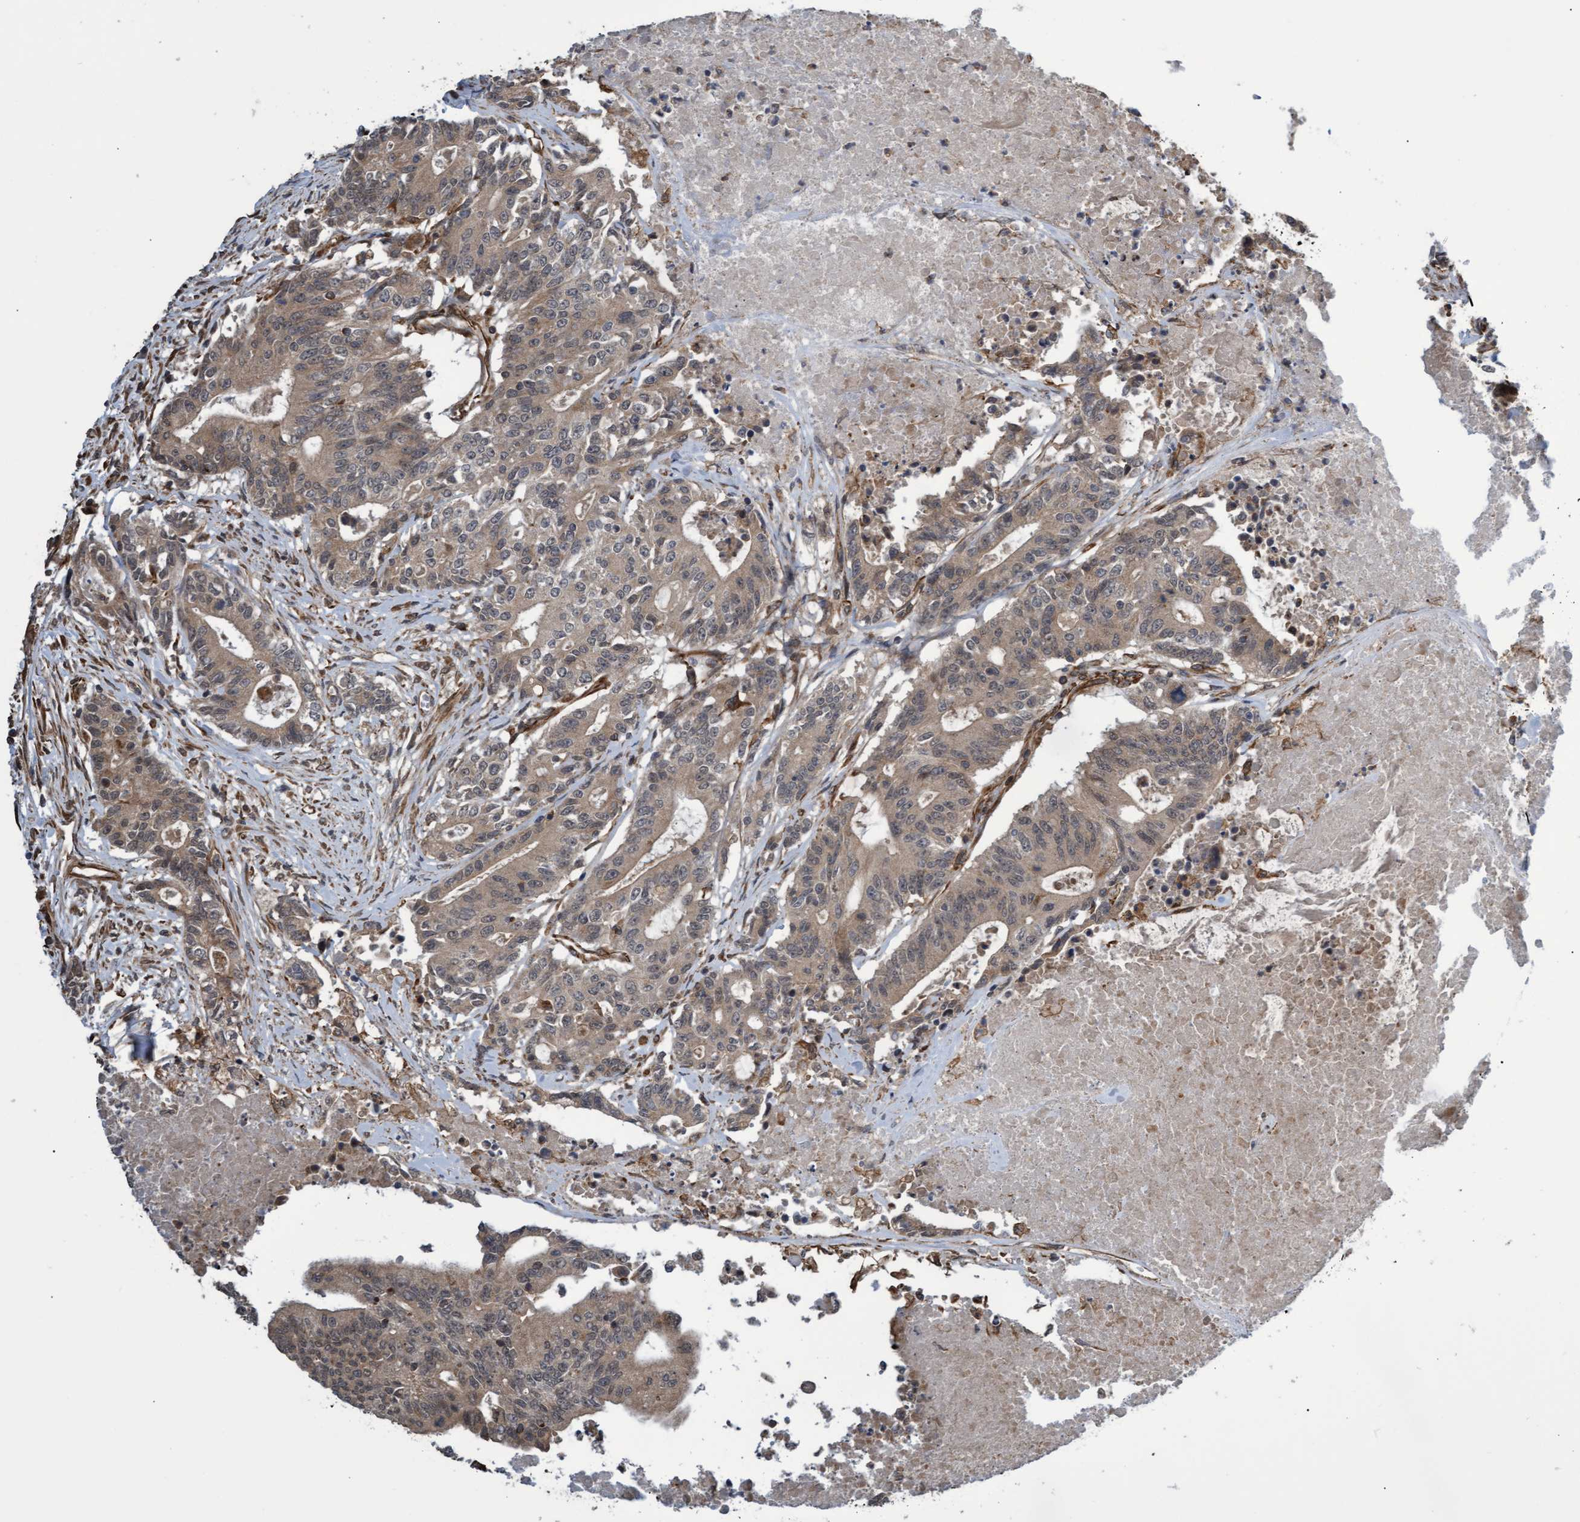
{"staining": {"intensity": "weak", "quantity": ">75%", "location": "cytoplasmic/membranous"}, "tissue": "colorectal cancer", "cell_type": "Tumor cells", "image_type": "cancer", "snomed": [{"axis": "morphology", "description": "Adenocarcinoma, NOS"}, {"axis": "topography", "description": "Colon"}], "caption": "Human colorectal adenocarcinoma stained with a brown dye exhibits weak cytoplasmic/membranous positive staining in about >75% of tumor cells.", "gene": "TNFRSF10B", "patient": {"sex": "female", "age": 77}}